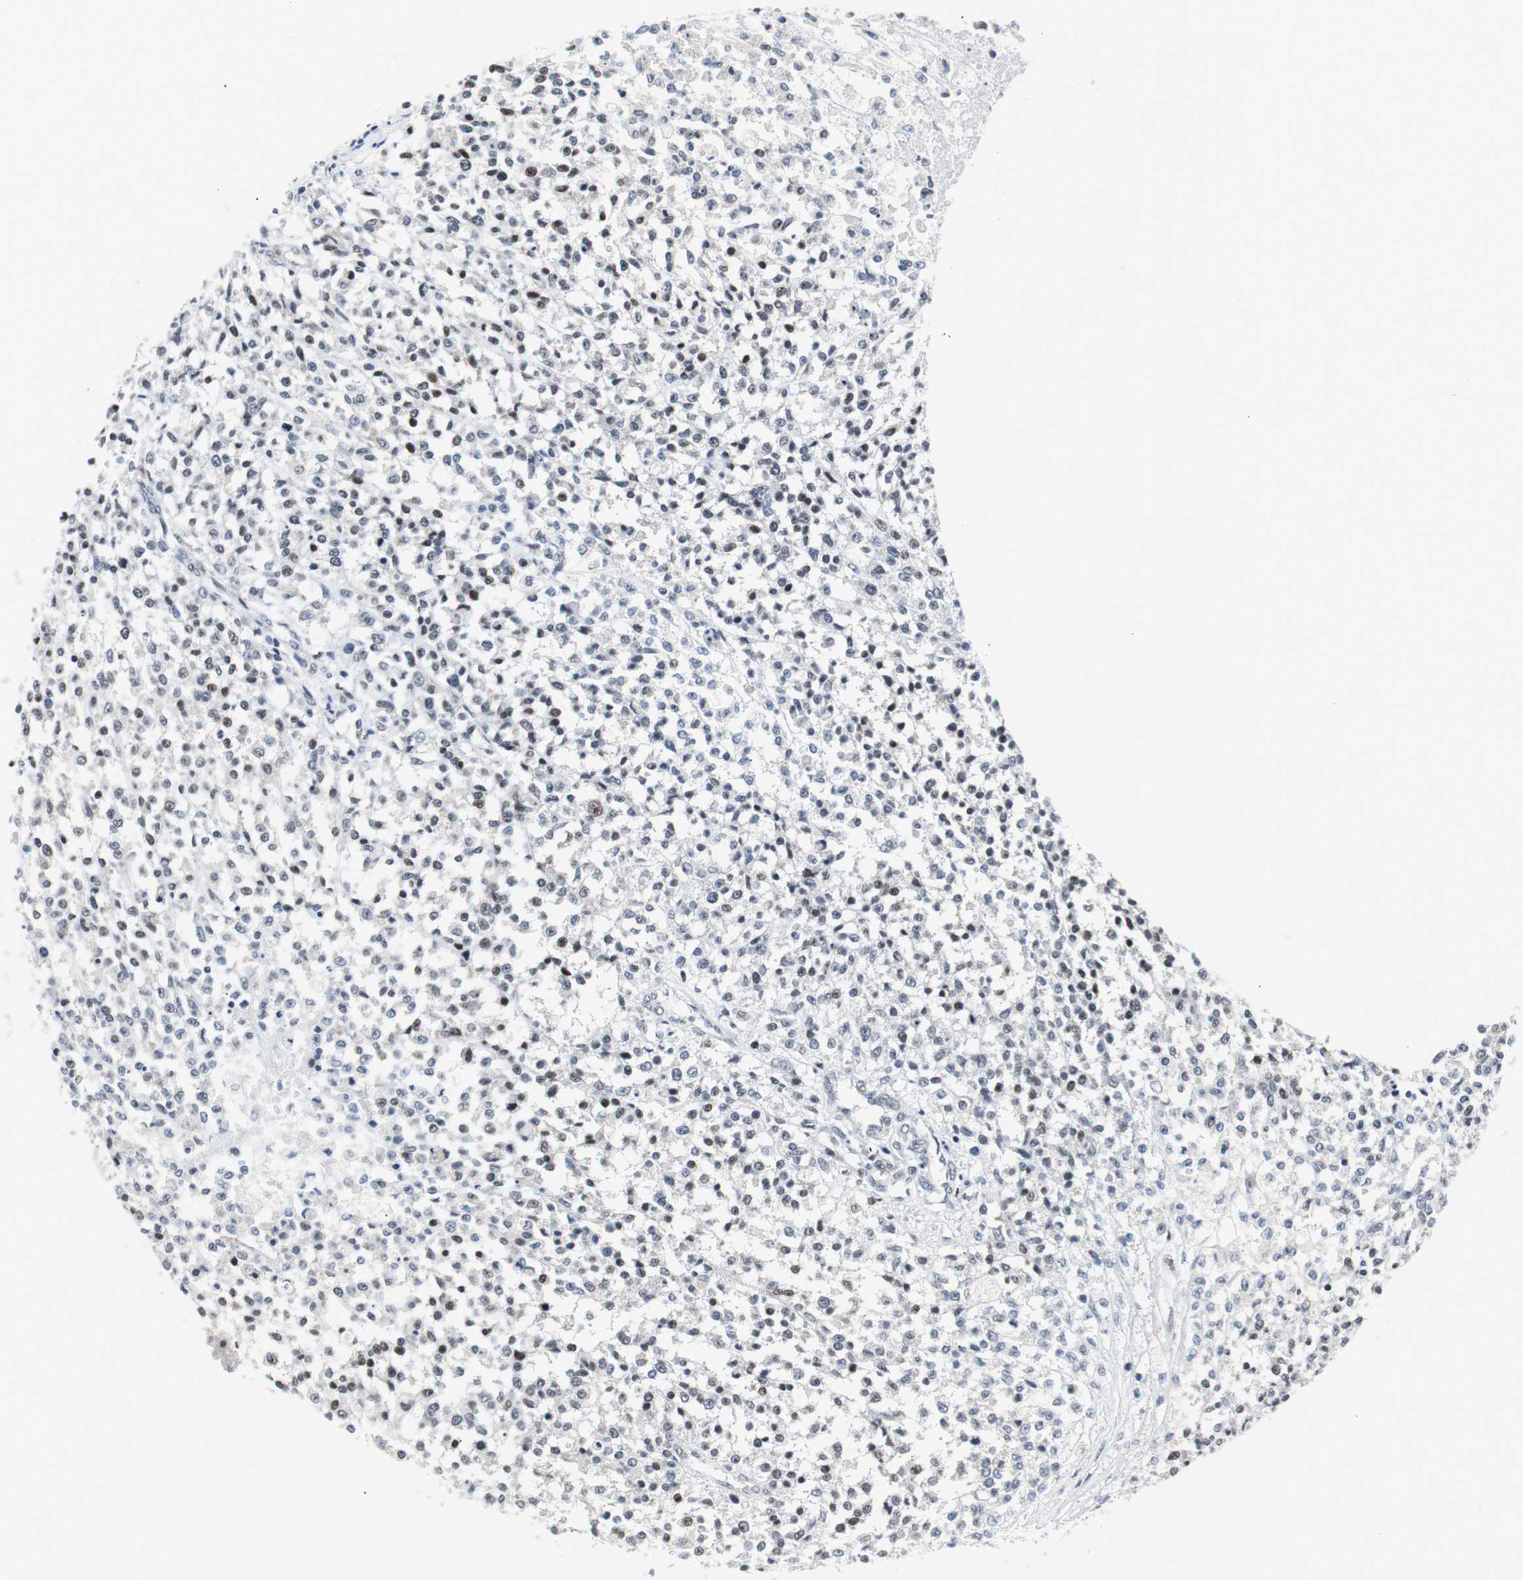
{"staining": {"intensity": "weak", "quantity": "25%-75%", "location": "nuclear"}, "tissue": "testis cancer", "cell_type": "Tumor cells", "image_type": "cancer", "snomed": [{"axis": "morphology", "description": "Seminoma, NOS"}, {"axis": "topography", "description": "Testis"}], "caption": "Immunohistochemical staining of human testis seminoma reveals low levels of weak nuclear protein positivity in approximately 25%-75% of tumor cells.", "gene": "MTA1", "patient": {"sex": "male", "age": 59}}